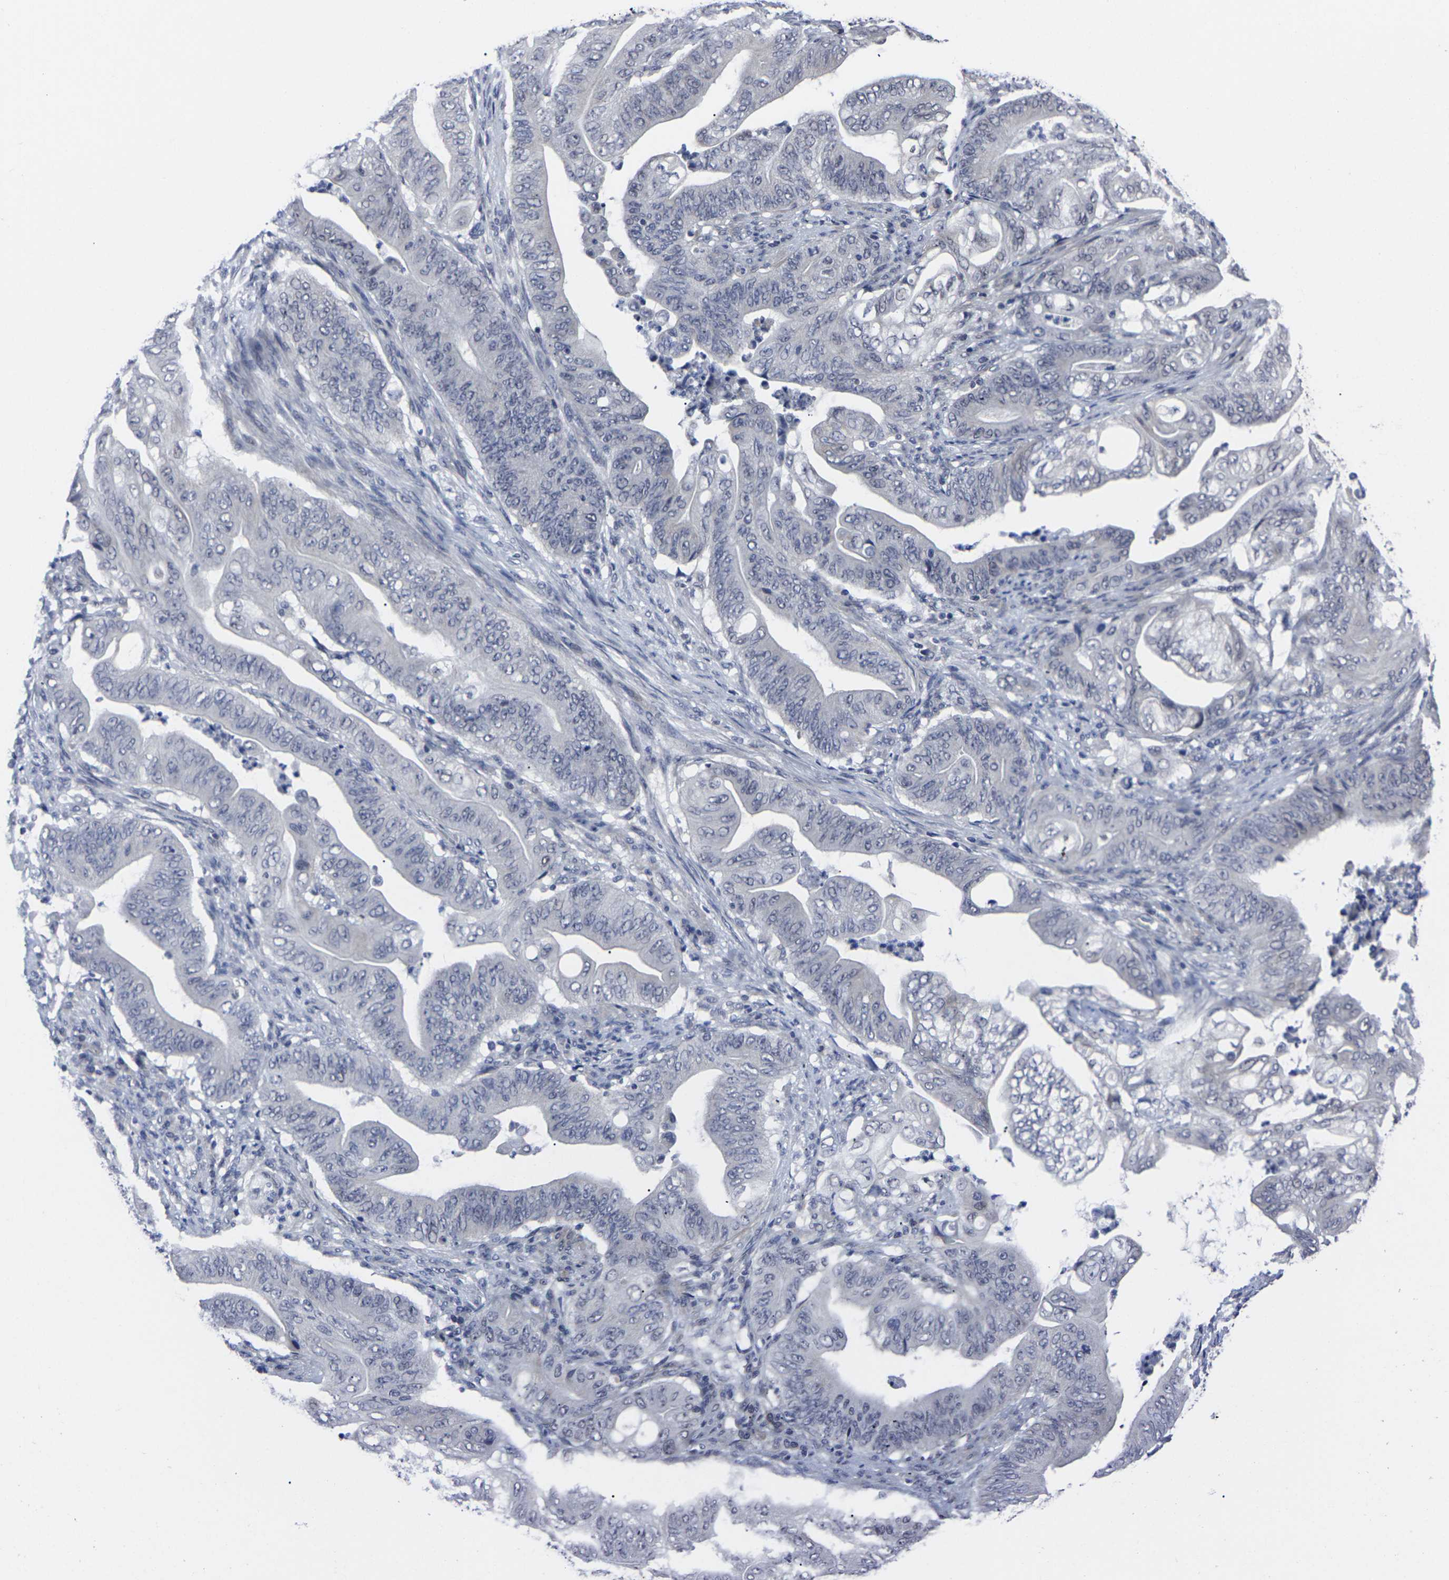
{"staining": {"intensity": "negative", "quantity": "none", "location": "none"}, "tissue": "stomach cancer", "cell_type": "Tumor cells", "image_type": "cancer", "snomed": [{"axis": "morphology", "description": "Adenocarcinoma, NOS"}, {"axis": "topography", "description": "Stomach"}], "caption": "Immunohistochemistry (IHC) histopathology image of neoplastic tissue: human stomach adenocarcinoma stained with DAB exhibits no significant protein expression in tumor cells. The staining was performed using DAB to visualize the protein expression in brown, while the nuclei were stained in blue with hematoxylin (Magnification: 20x).", "gene": "MSANTD4", "patient": {"sex": "female", "age": 73}}